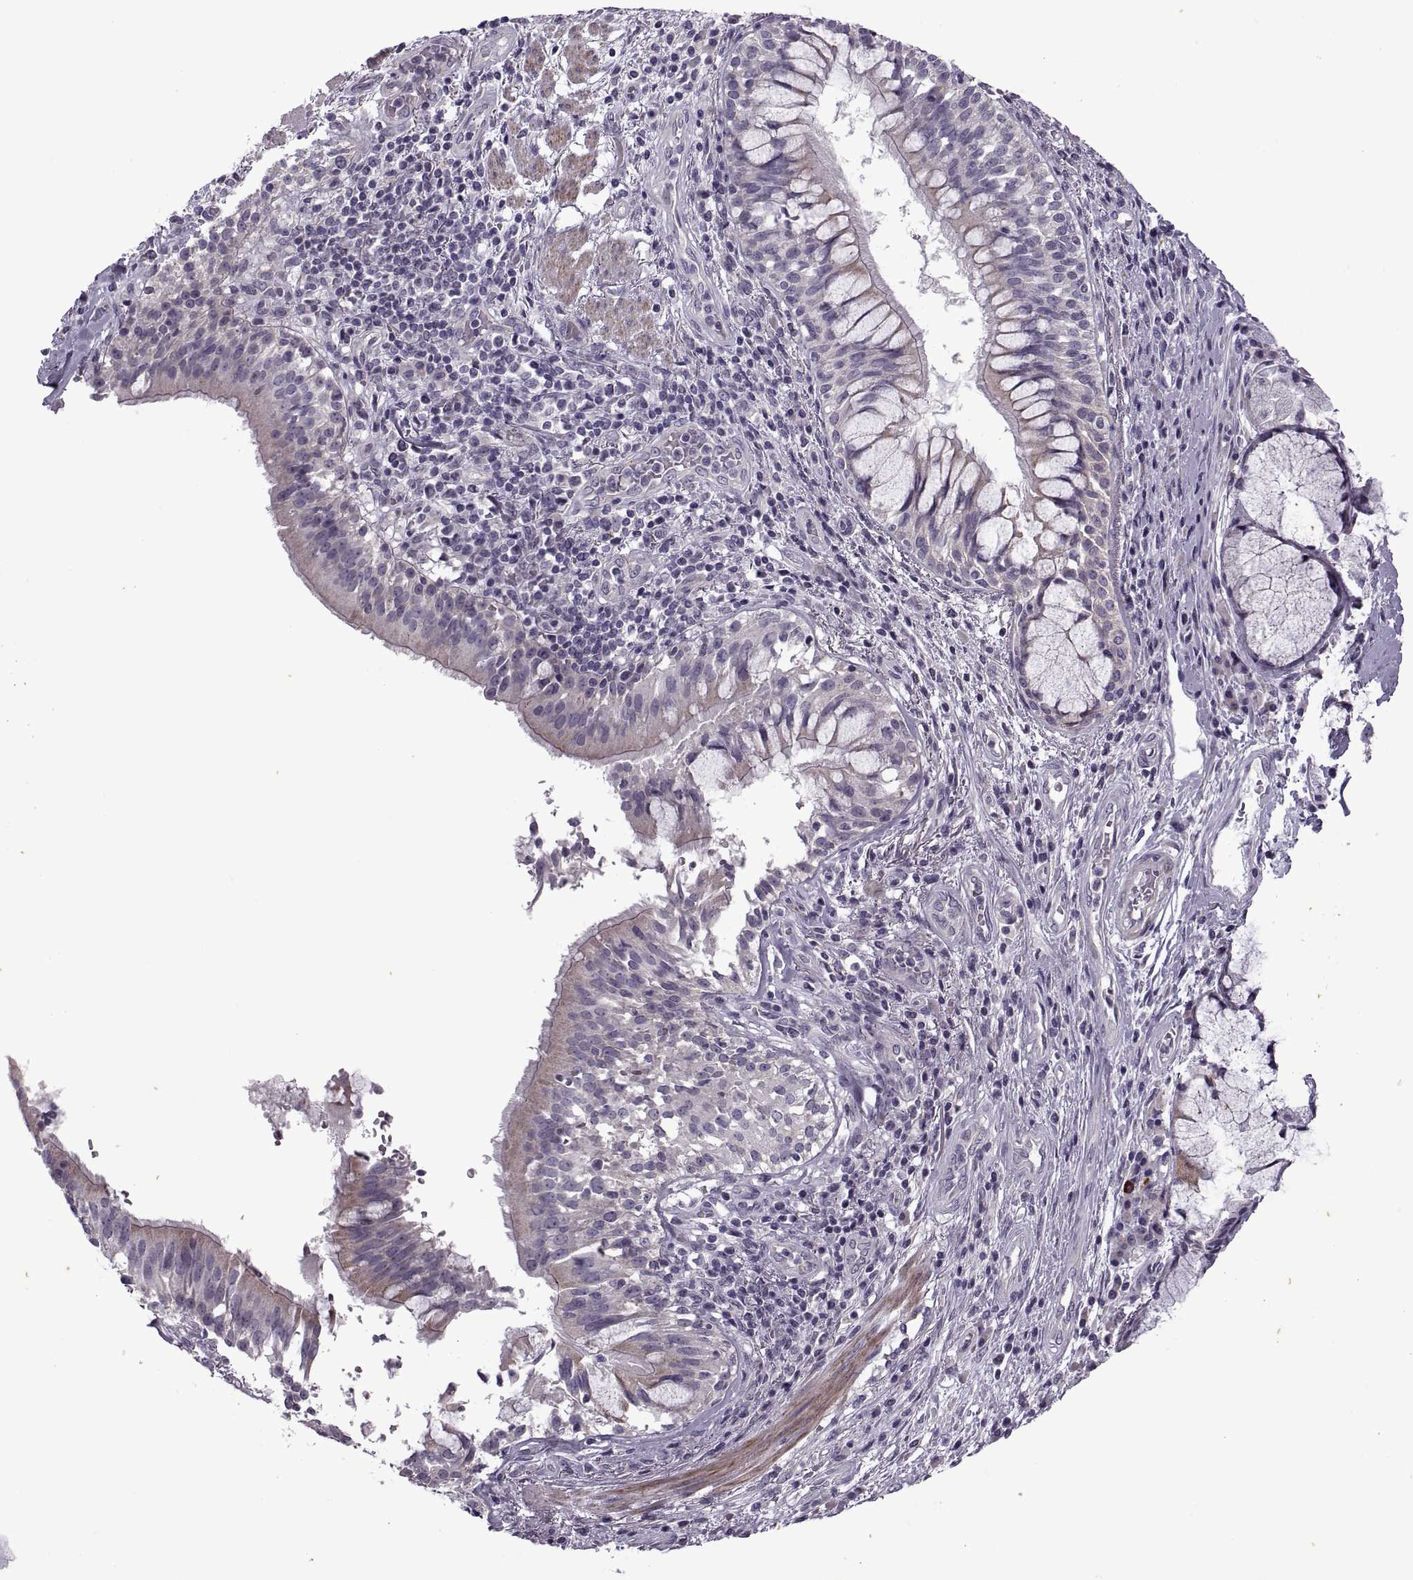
{"staining": {"intensity": "negative", "quantity": "none", "location": "none"}, "tissue": "lung cancer", "cell_type": "Tumor cells", "image_type": "cancer", "snomed": [{"axis": "morphology", "description": "Normal tissue, NOS"}, {"axis": "morphology", "description": "Squamous cell carcinoma, NOS"}, {"axis": "topography", "description": "Bronchus"}, {"axis": "topography", "description": "Lung"}], "caption": "Micrograph shows no protein expression in tumor cells of lung cancer tissue.", "gene": "RIPK4", "patient": {"sex": "male", "age": 64}}